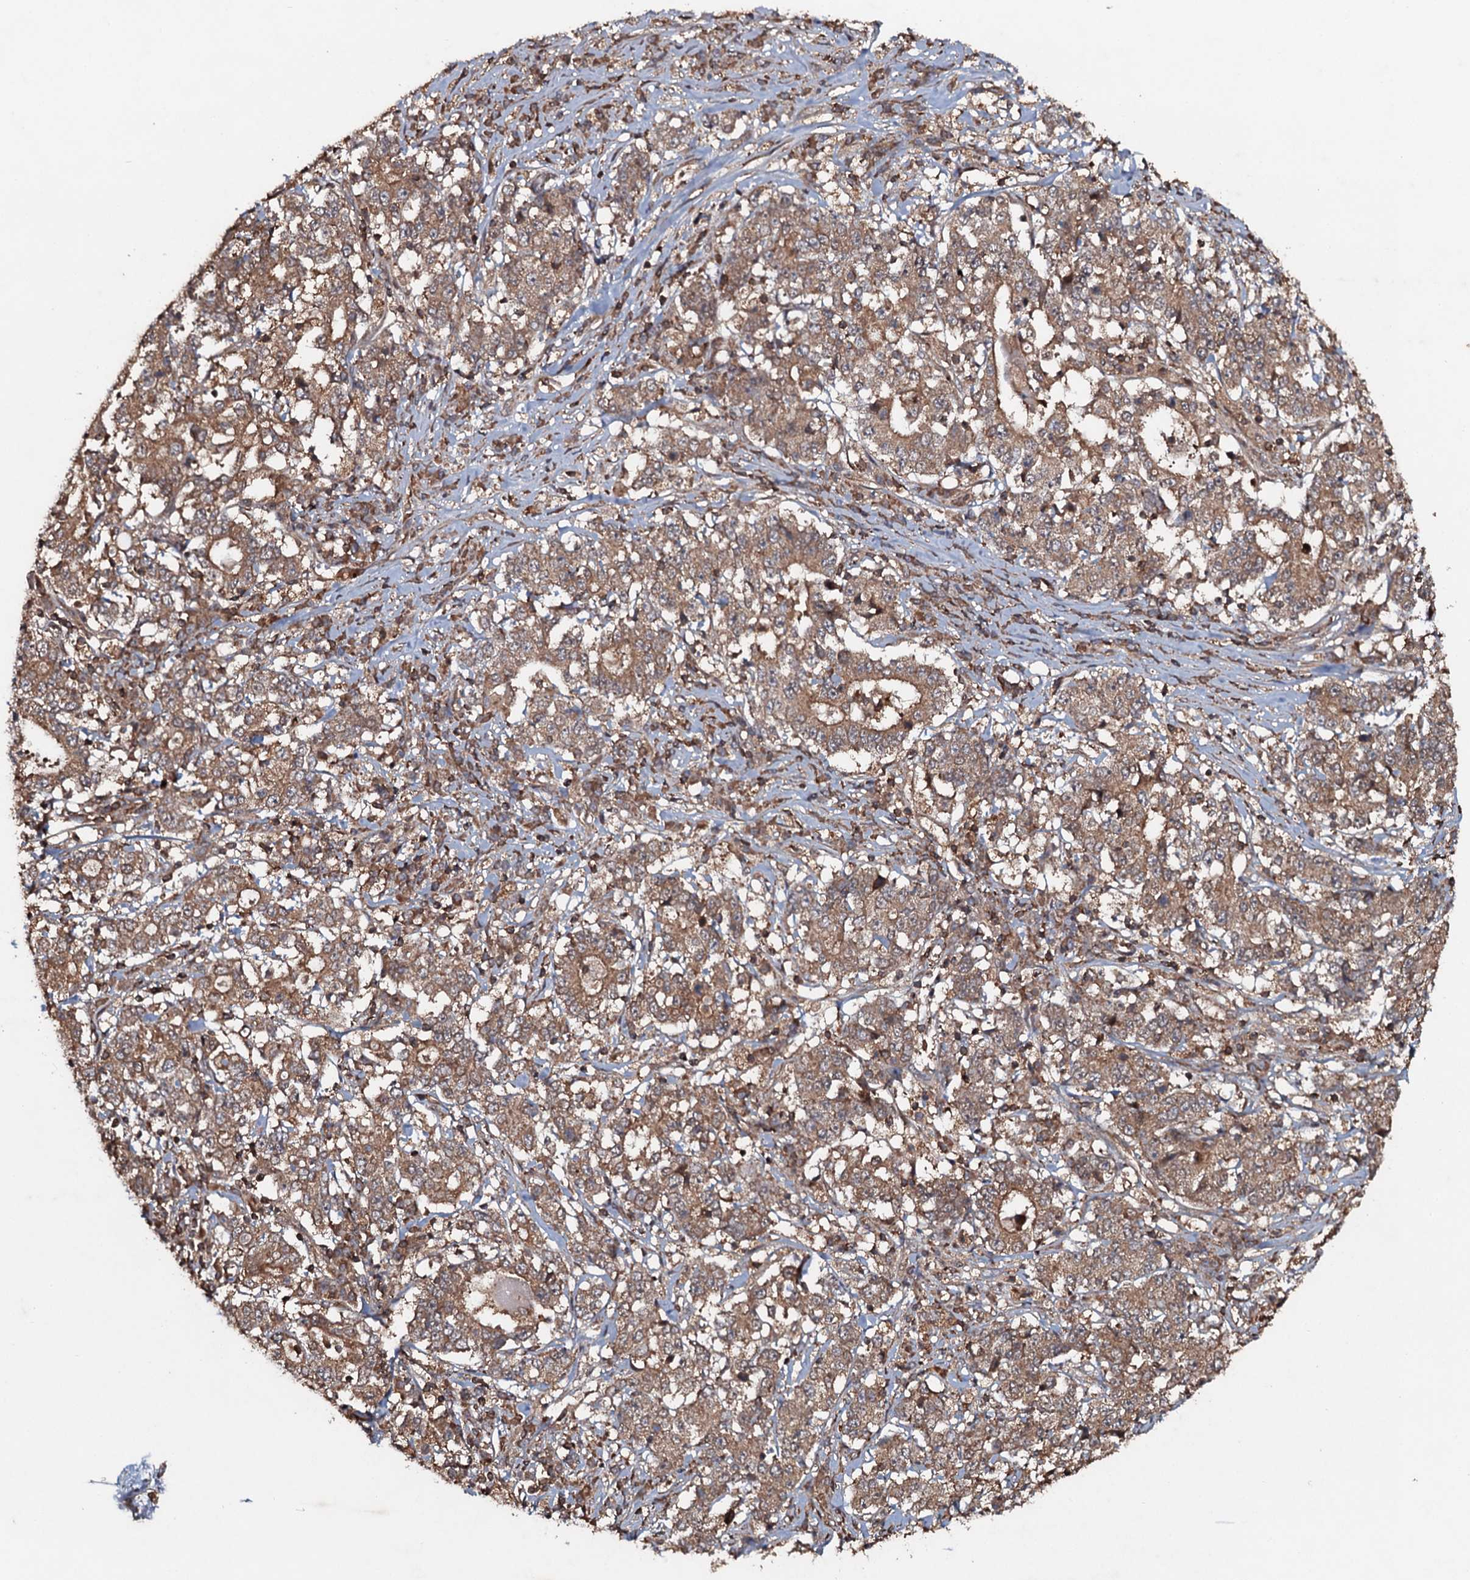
{"staining": {"intensity": "moderate", "quantity": ">75%", "location": "cytoplasmic/membranous"}, "tissue": "stomach cancer", "cell_type": "Tumor cells", "image_type": "cancer", "snomed": [{"axis": "morphology", "description": "Adenocarcinoma, NOS"}, {"axis": "topography", "description": "Stomach"}], "caption": "A histopathology image of adenocarcinoma (stomach) stained for a protein exhibits moderate cytoplasmic/membranous brown staining in tumor cells.", "gene": "ADGRG3", "patient": {"sex": "male", "age": 59}}